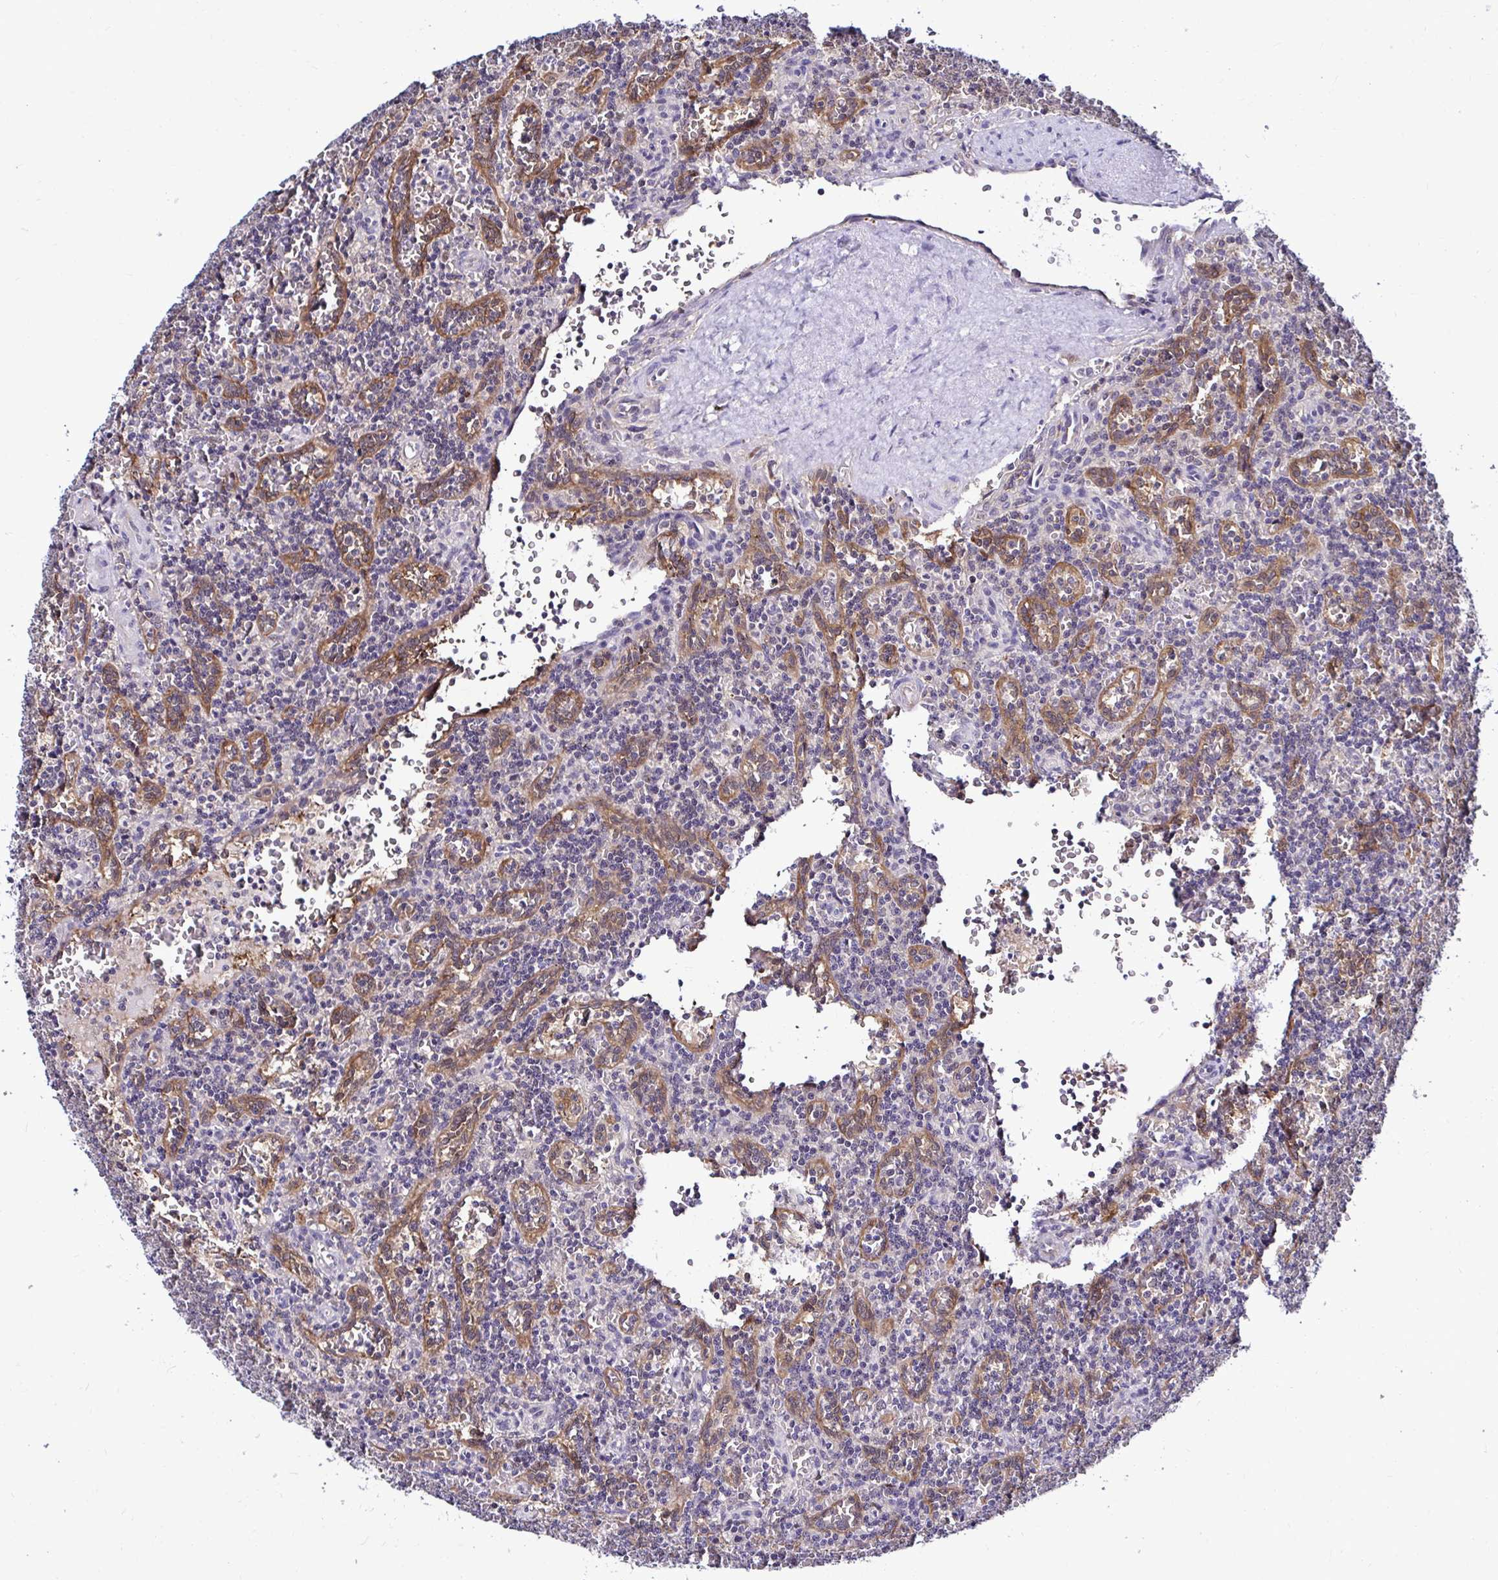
{"staining": {"intensity": "negative", "quantity": "none", "location": "none"}, "tissue": "lymphoma", "cell_type": "Tumor cells", "image_type": "cancer", "snomed": [{"axis": "morphology", "description": "Malignant lymphoma, non-Hodgkin's type, Low grade"}, {"axis": "topography", "description": "Spleen"}], "caption": "Protein analysis of low-grade malignant lymphoma, non-Hodgkin's type shows no significant expression in tumor cells.", "gene": "PSMD3", "patient": {"sex": "male", "age": 73}}